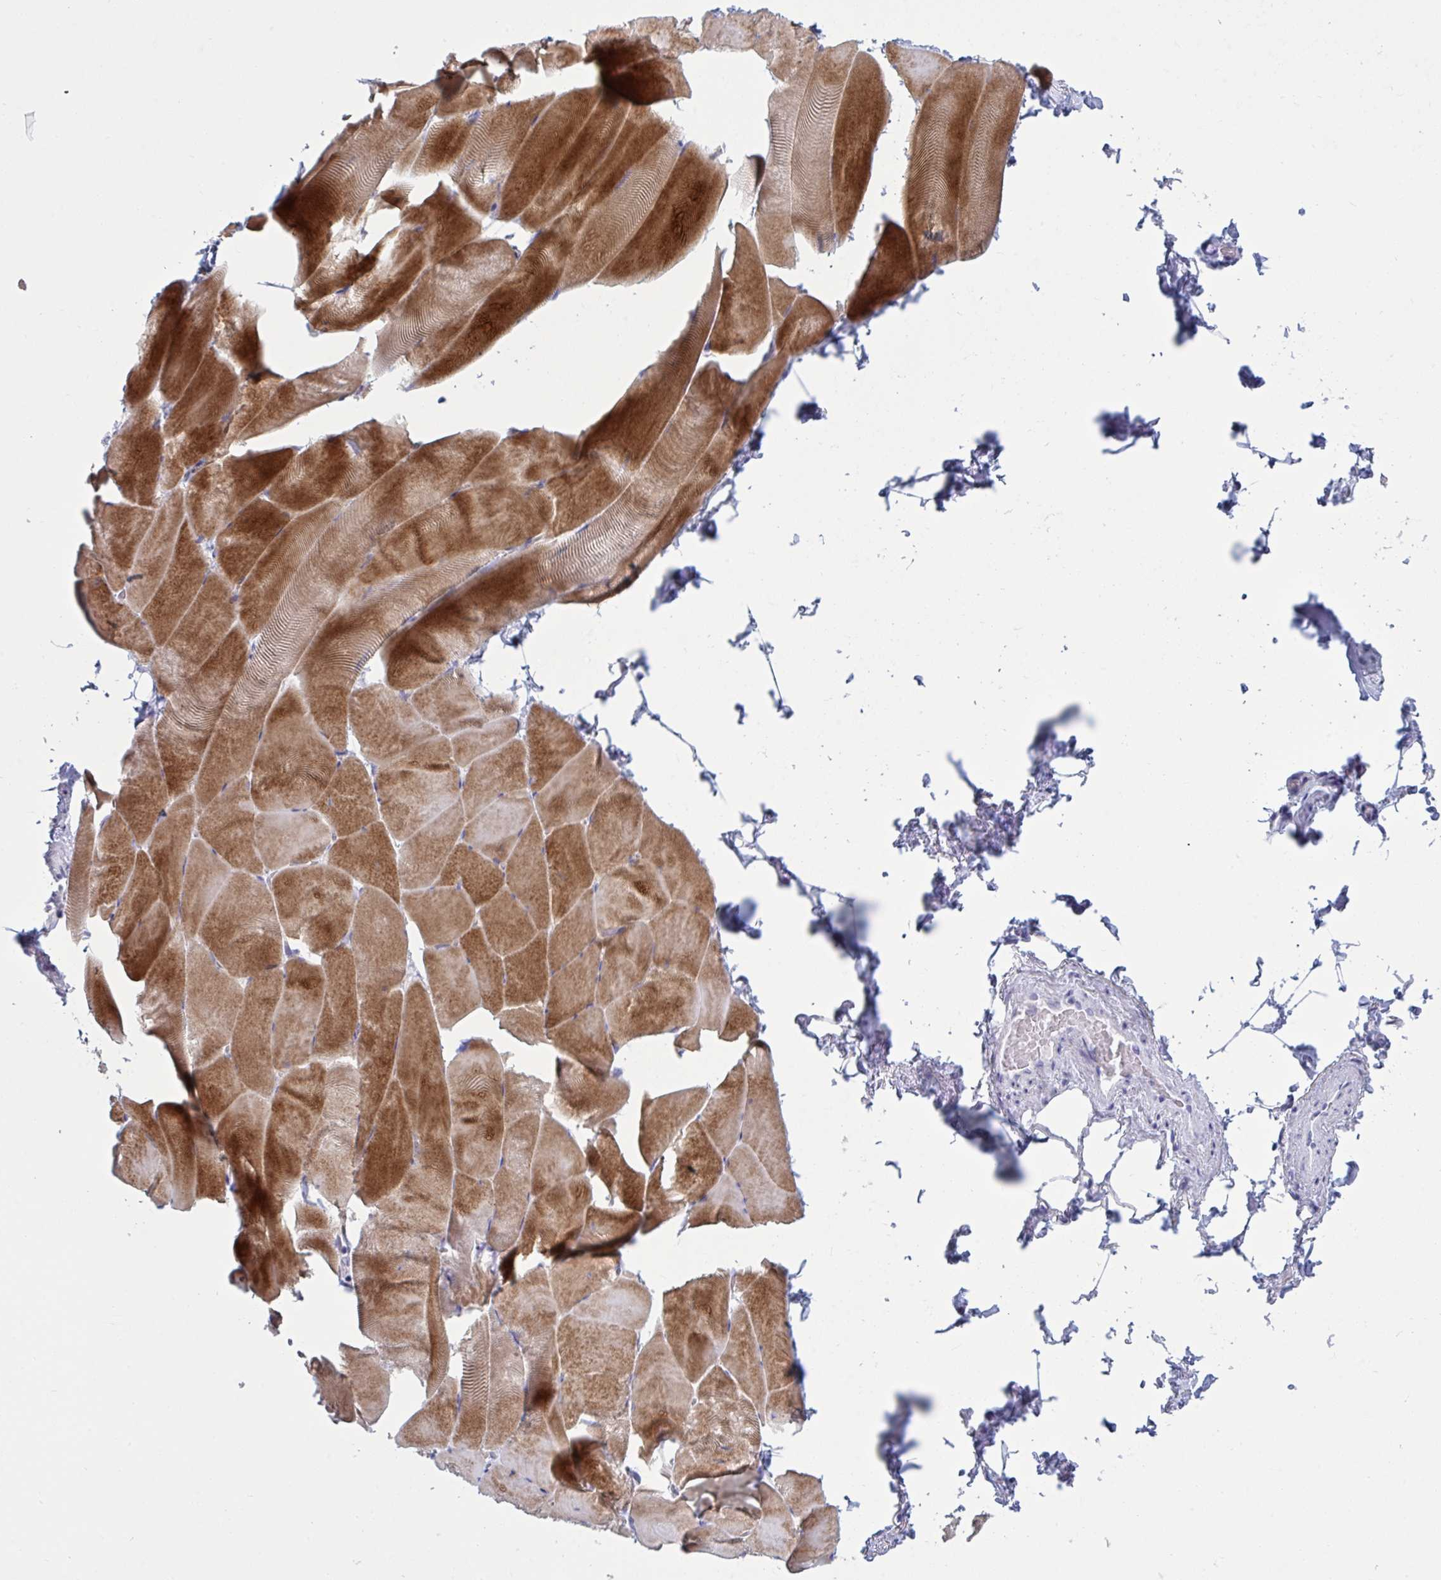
{"staining": {"intensity": "strong", "quantity": "25%-75%", "location": "cytoplasmic/membranous"}, "tissue": "skeletal muscle", "cell_type": "Myocytes", "image_type": "normal", "snomed": [{"axis": "morphology", "description": "Normal tissue, NOS"}, {"axis": "topography", "description": "Skeletal muscle"}], "caption": "High-magnification brightfield microscopy of unremarkable skeletal muscle stained with DAB (brown) and counterstained with hematoxylin (blue). myocytes exhibit strong cytoplasmic/membranous expression is identified in about25%-75% of cells. The protein is stained brown, and the nuclei are stained in blue (DAB IHC with brightfield microscopy, high magnification).", "gene": "NDUFC2", "patient": {"sex": "female", "age": 64}}